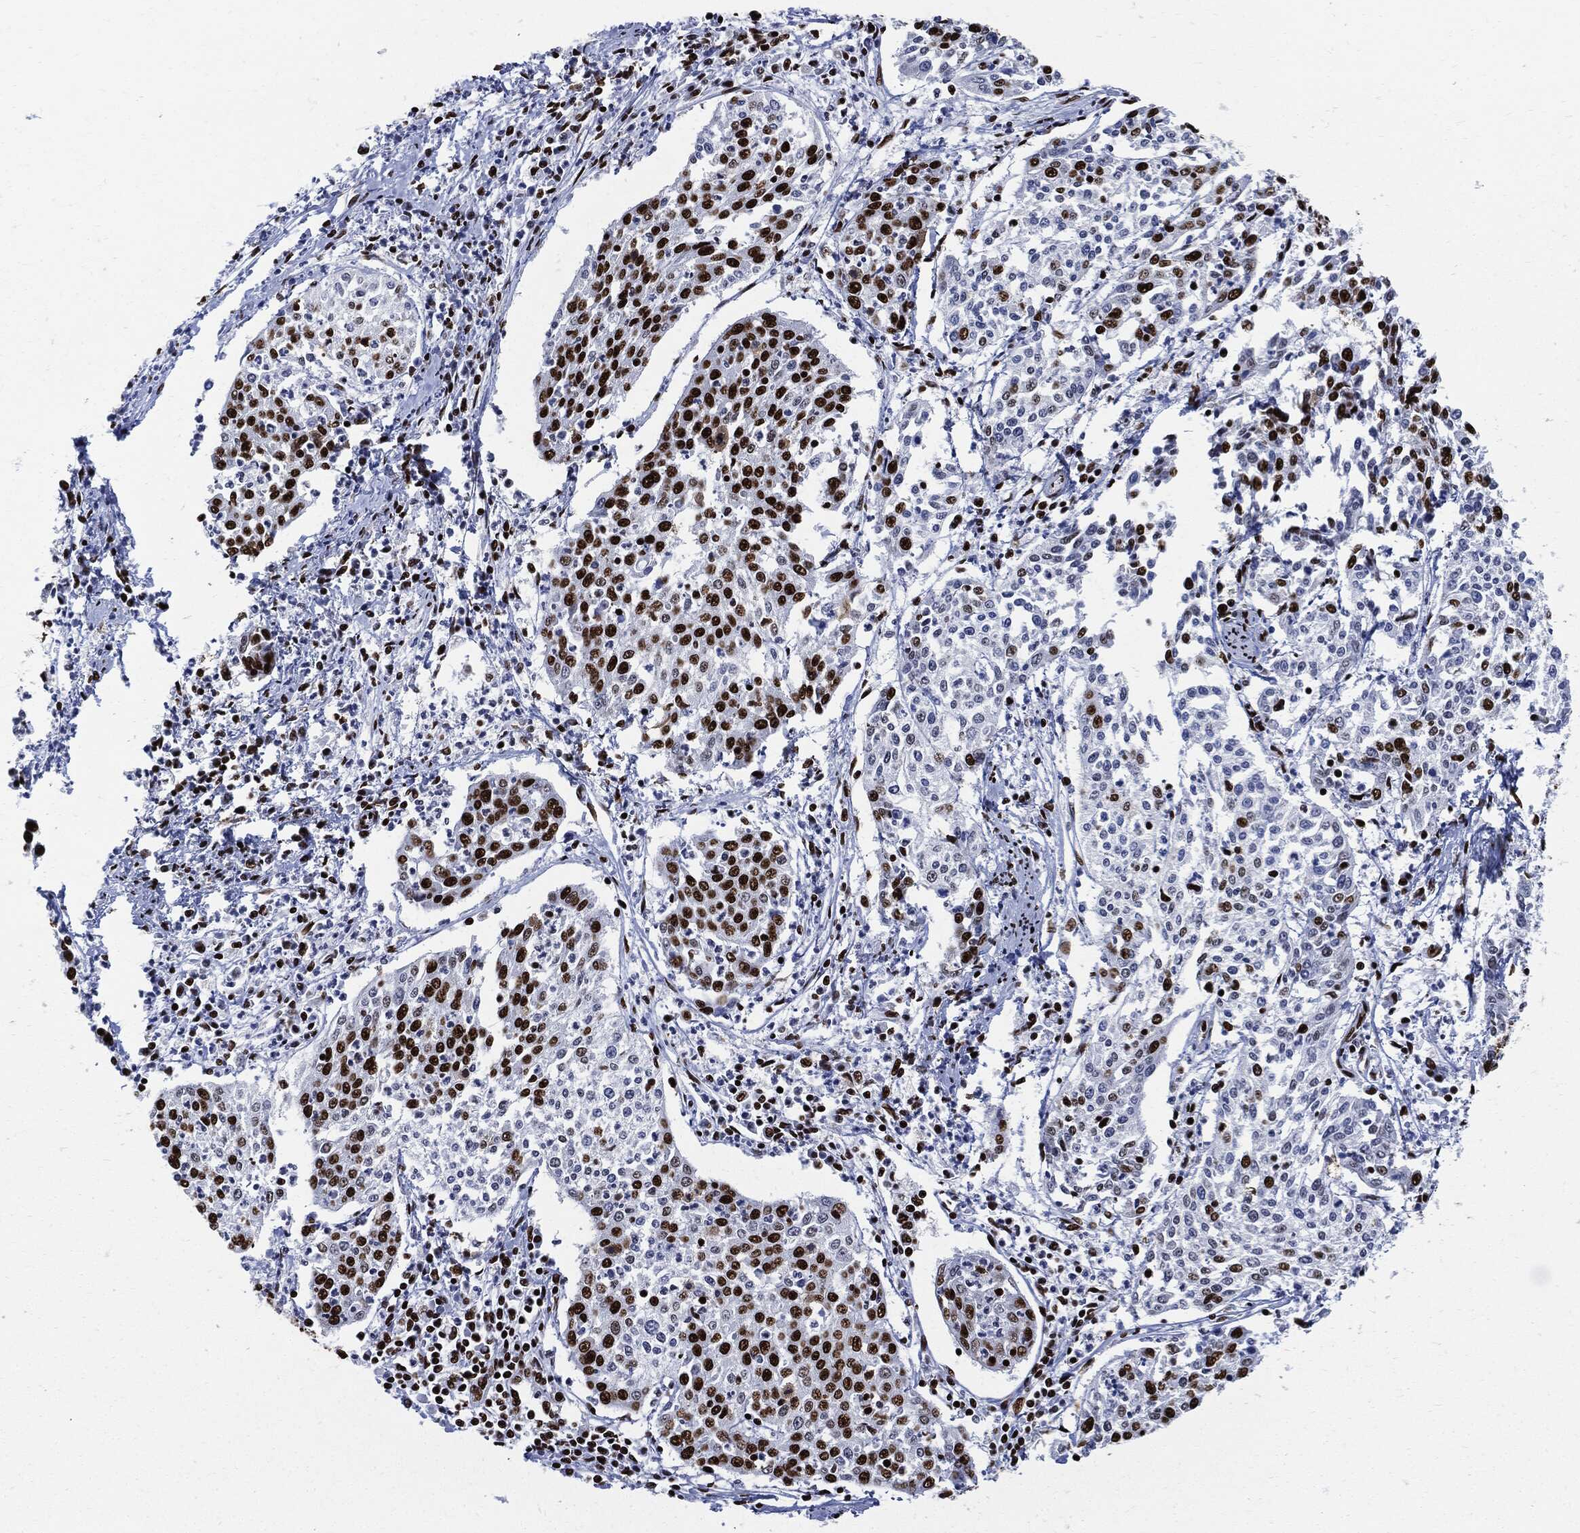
{"staining": {"intensity": "strong", "quantity": ">75%", "location": "nuclear"}, "tissue": "cervical cancer", "cell_type": "Tumor cells", "image_type": "cancer", "snomed": [{"axis": "morphology", "description": "Squamous cell carcinoma, NOS"}, {"axis": "topography", "description": "Cervix"}], "caption": "Cervical cancer (squamous cell carcinoma) tissue exhibits strong nuclear positivity in about >75% of tumor cells, visualized by immunohistochemistry.", "gene": "RECQL", "patient": {"sex": "female", "age": 41}}